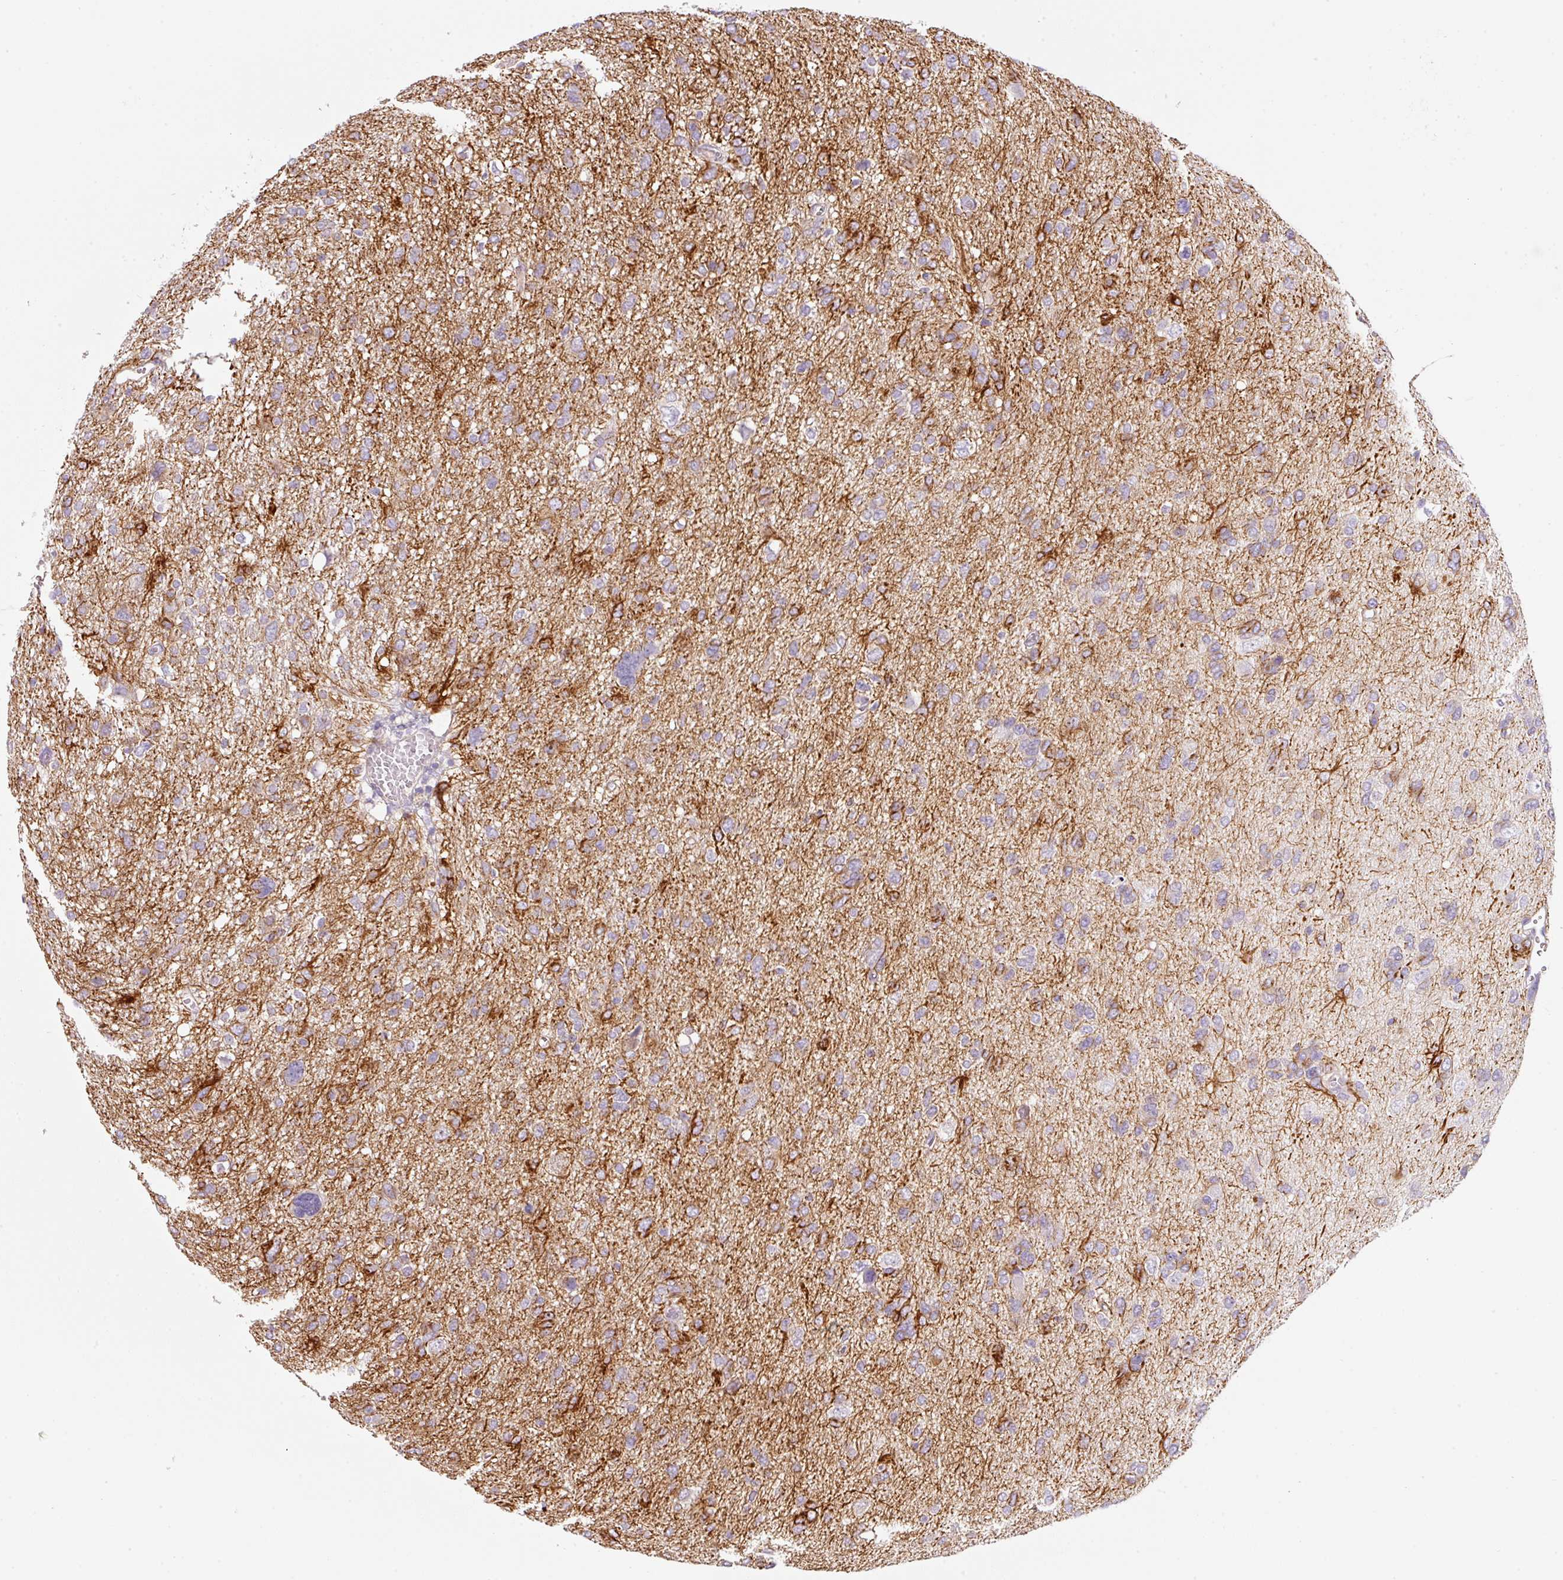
{"staining": {"intensity": "negative", "quantity": "none", "location": "none"}, "tissue": "glioma", "cell_type": "Tumor cells", "image_type": "cancer", "snomed": [{"axis": "morphology", "description": "Glioma, malignant, High grade"}, {"axis": "topography", "description": "Brain"}], "caption": "Glioma stained for a protein using immunohistochemistry reveals no staining tumor cells.", "gene": "NBPF11", "patient": {"sex": "female", "age": 59}}